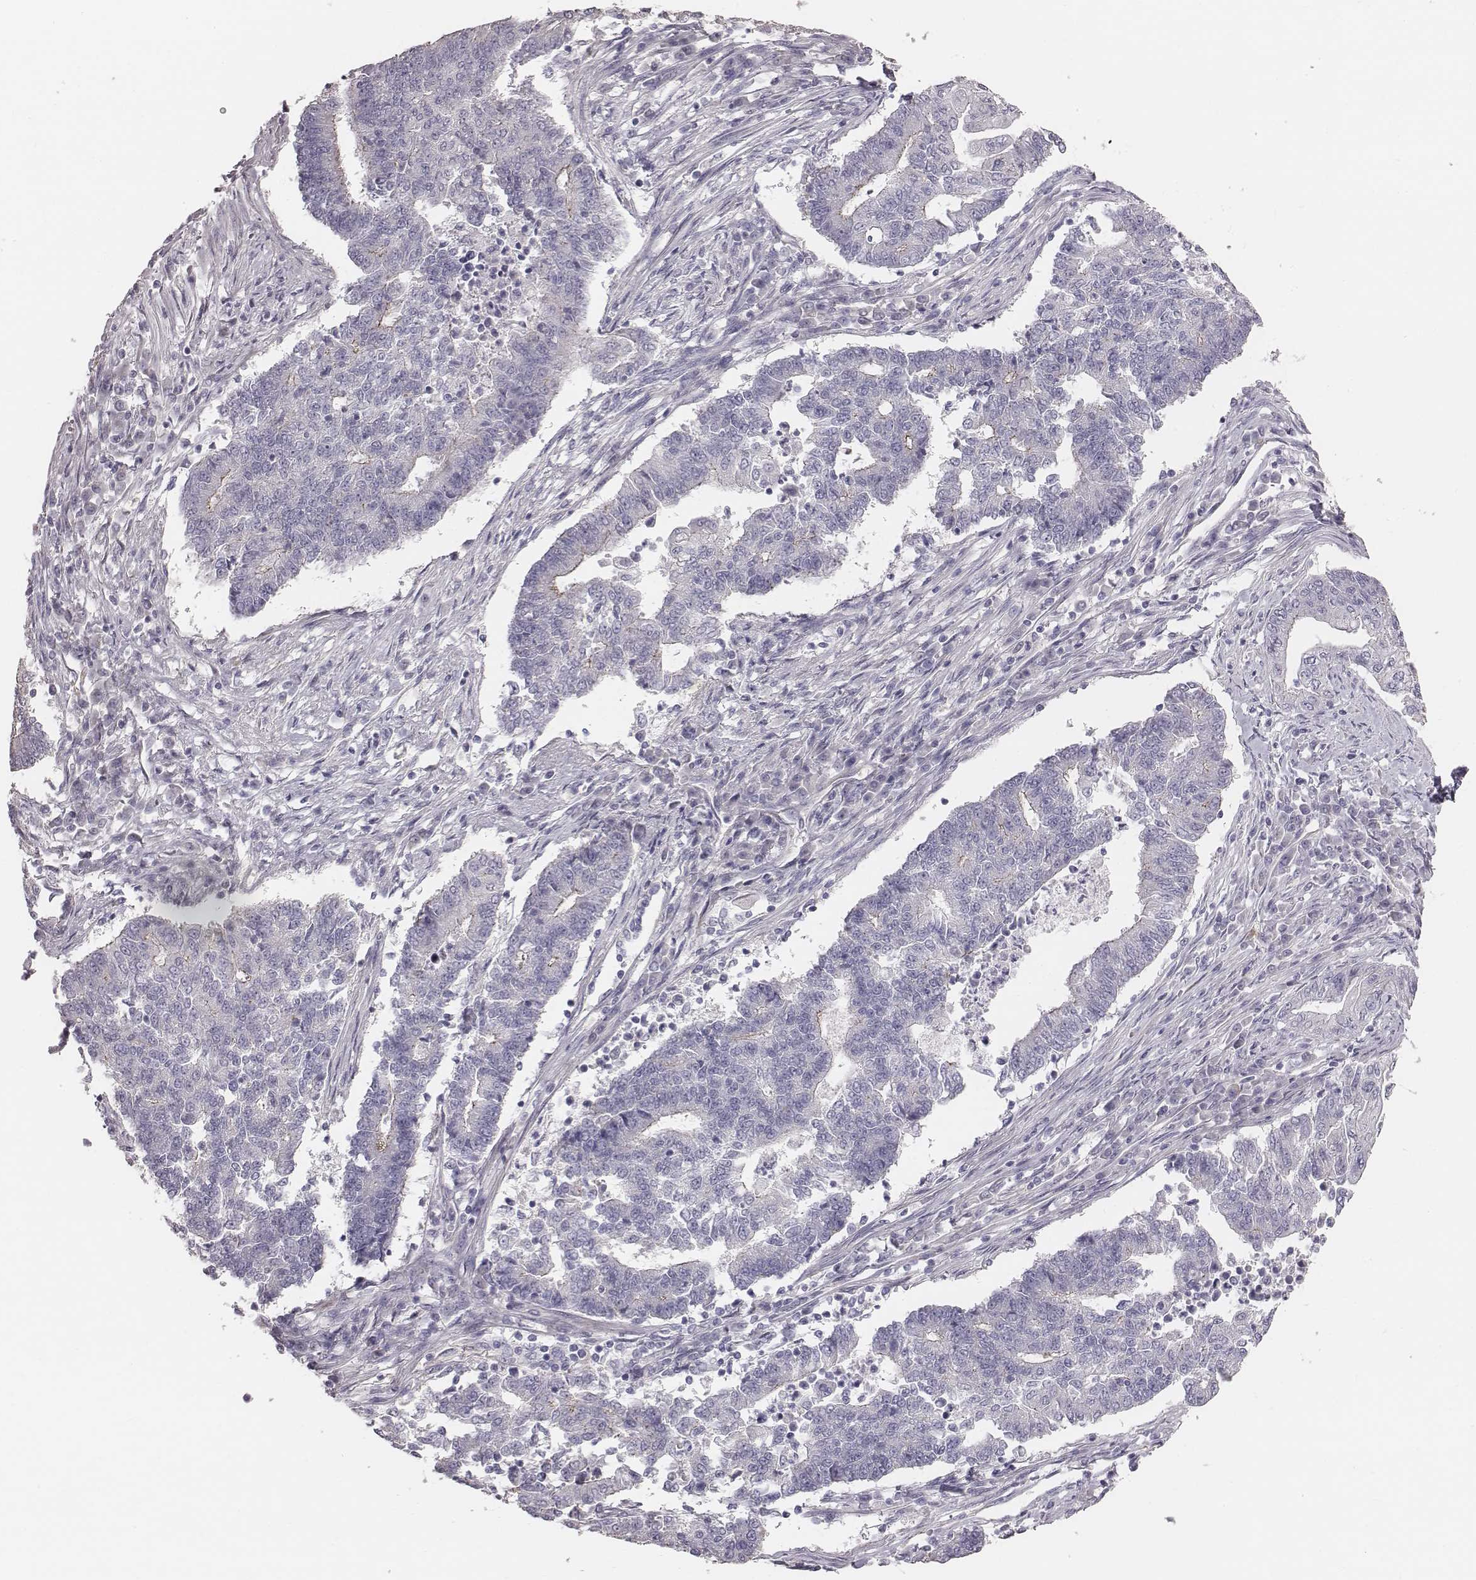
{"staining": {"intensity": "moderate", "quantity": "<25%", "location": "cytoplasmic/membranous"}, "tissue": "endometrial cancer", "cell_type": "Tumor cells", "image_type": "cancer", "snomed": [{"axis": "morphology", "description": "Adenocarcinoma, NOS"}, {"axis": "topography", "description": "Uterus"}, {"axis": "topography", "description": "Endometrium"}], "caption": "Tumor cells reveal low levels of moderate cytoplasmic/membranous staining in about <25% of cells in endometrial adenocarcinoma.", "gene": "PRKCZ", "patient": {"sex": "female", "age": 54}}